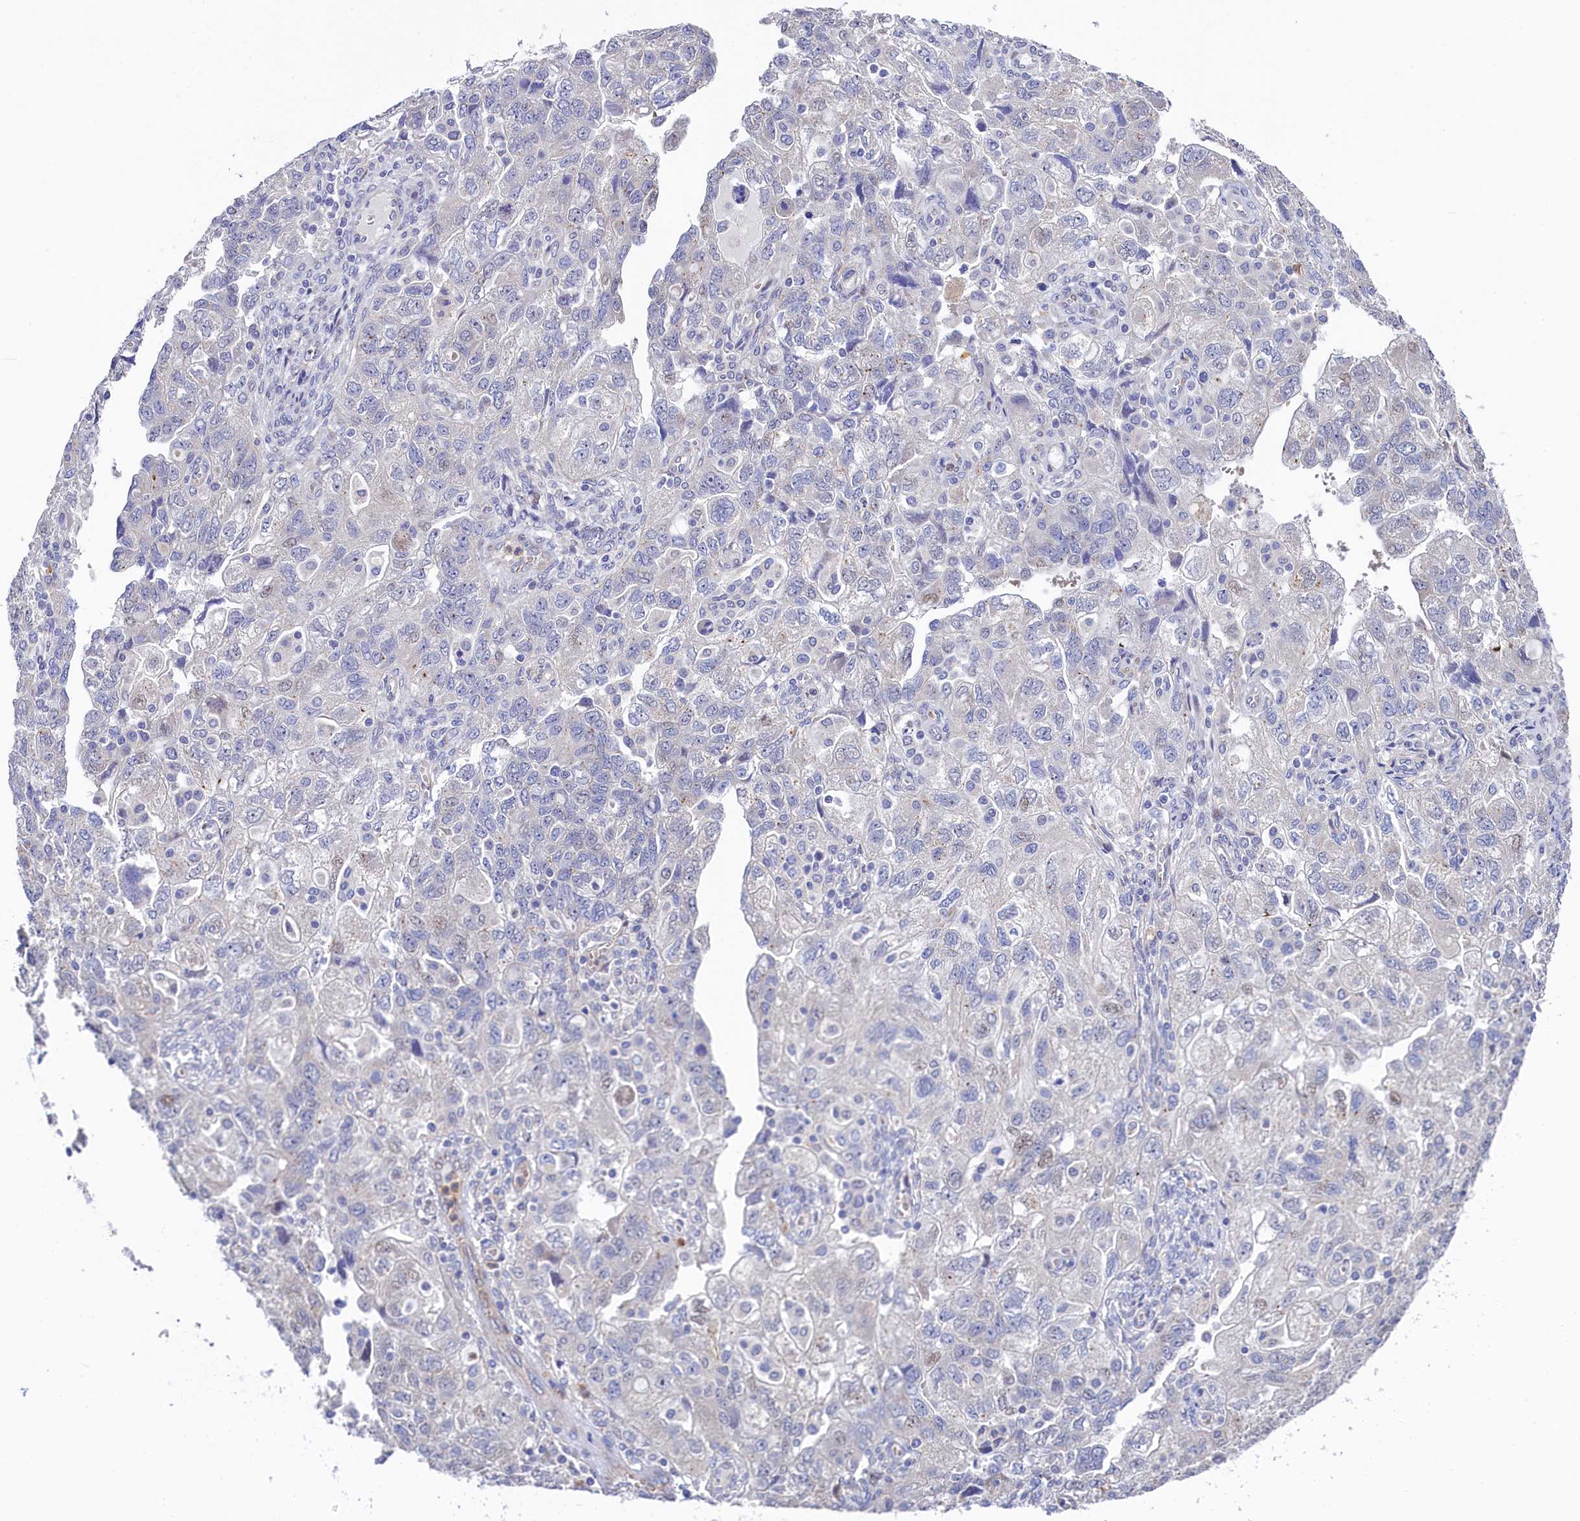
{"staining": {"intensity": "negative", "quantity": "none", "location": "none"}, "tissue": "ovarian cancer", "cell_type": "Tumor cells", "image_type": "cancer", "snomed": [{"axis": "morphology", "description": "Carcinoma, NOS"}, {"axis": "morphology", "description": "Cystadenocarcinoma, serous, NOS"}, {"axis": "topography", "description": "Ovary"}], "caption": "IHC histopathology image of human ovarian cancer (carcinoma) stained for a protein (brown), which reveals no staining in tumor cells.", "gene": "PIK3C3", "patient": {"sex": "female", "age": 69}}